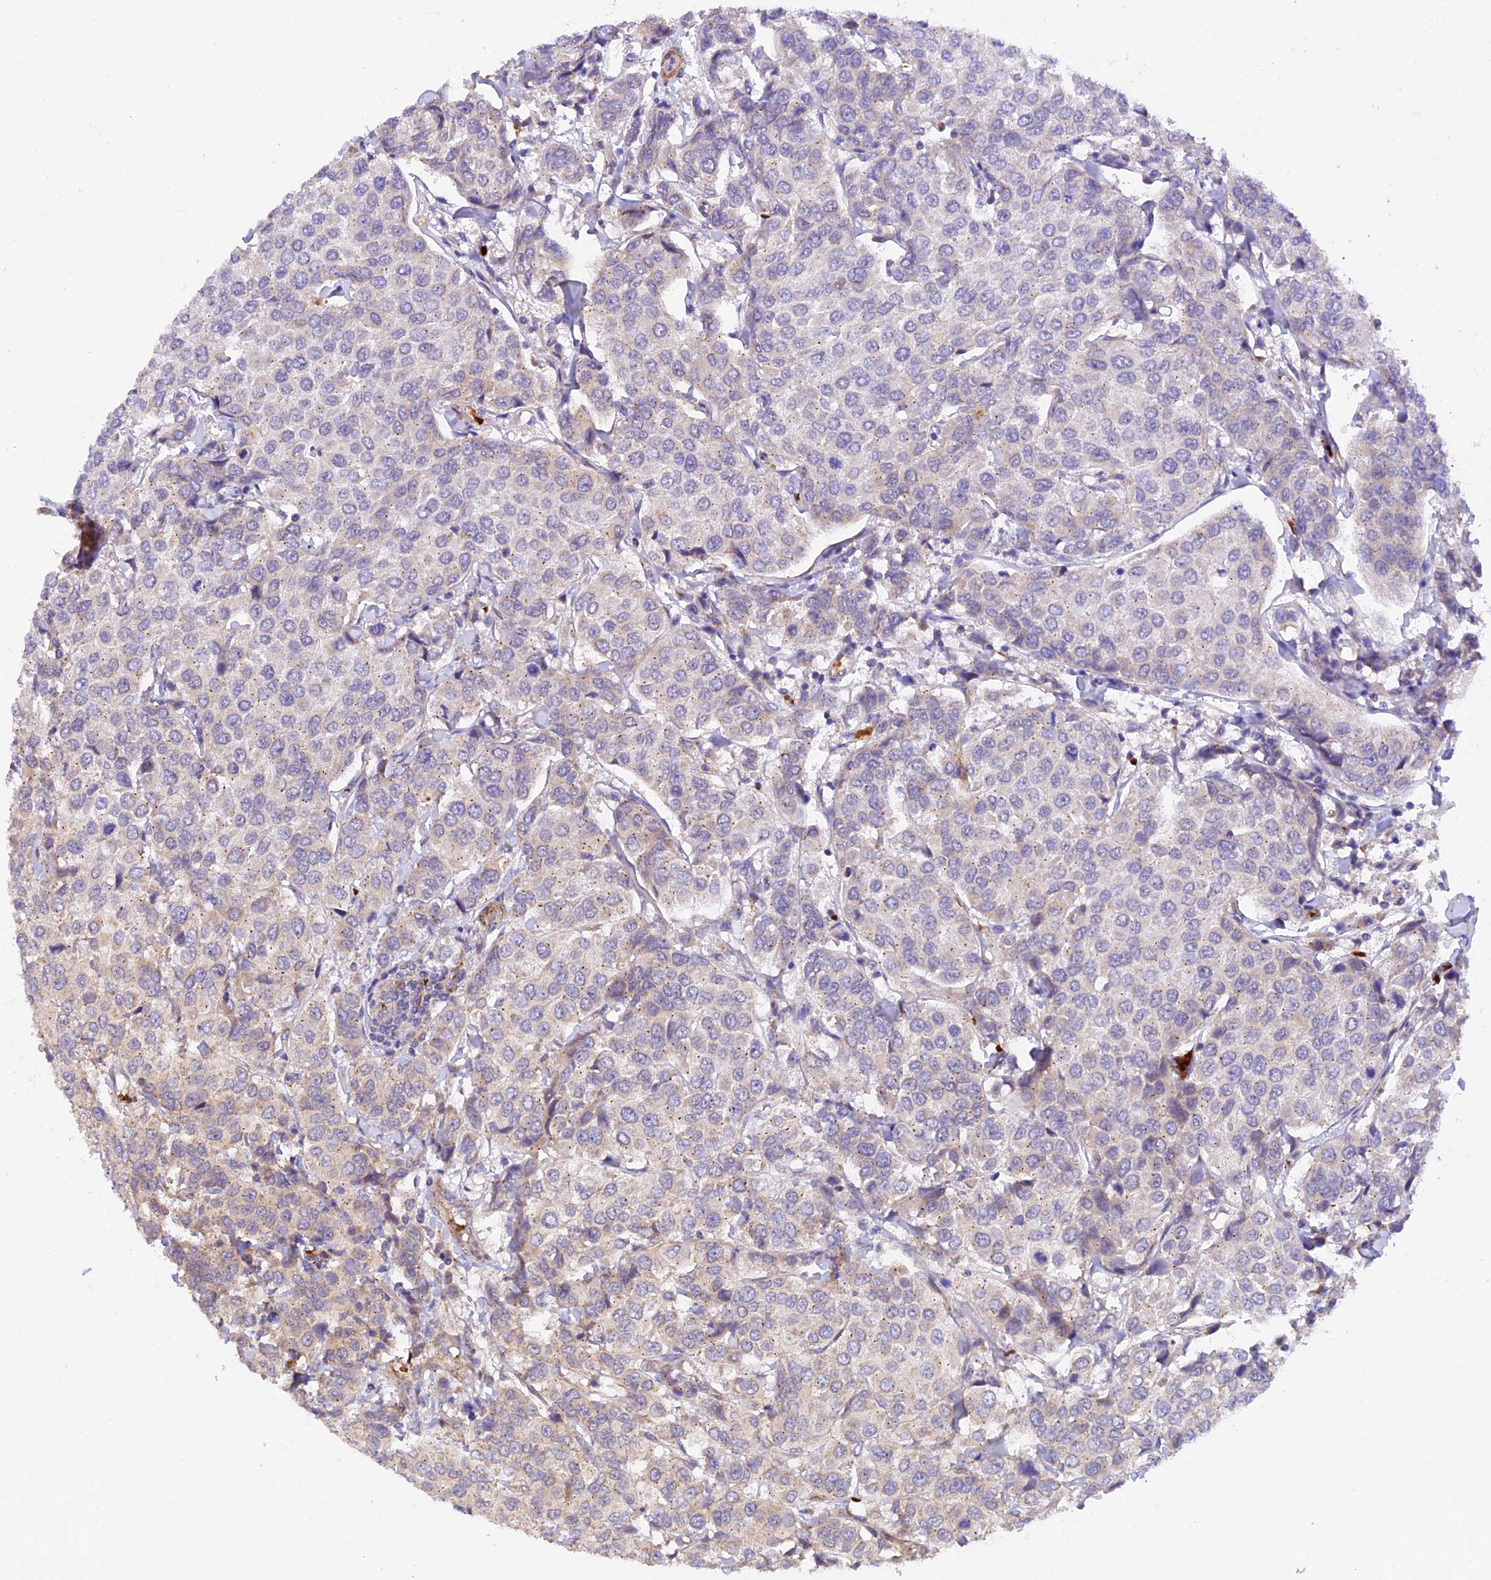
{"staining": {"intensity": "negative", "quantity": "none", "location": "none"}, "tissue": "breast cancer", "cell_type": "Tumor cells", "image_type": "cancer", "snomed": [{"axis": "morphology", "description": "Duct carcinoma"}, {"axis": "topography", "description": "Breast"}], "caption": "High magnification brightfield microscopy of breast cancer (infiltrating ductal carcinoma) stained with DAB (3,3'-diaminobenzidine) (brown) and counterstained with hematoxylin (blue): tumor cells show no significant expression.", "gene": "WDFY4", "patient": {"sex": "female", "age": 55}}